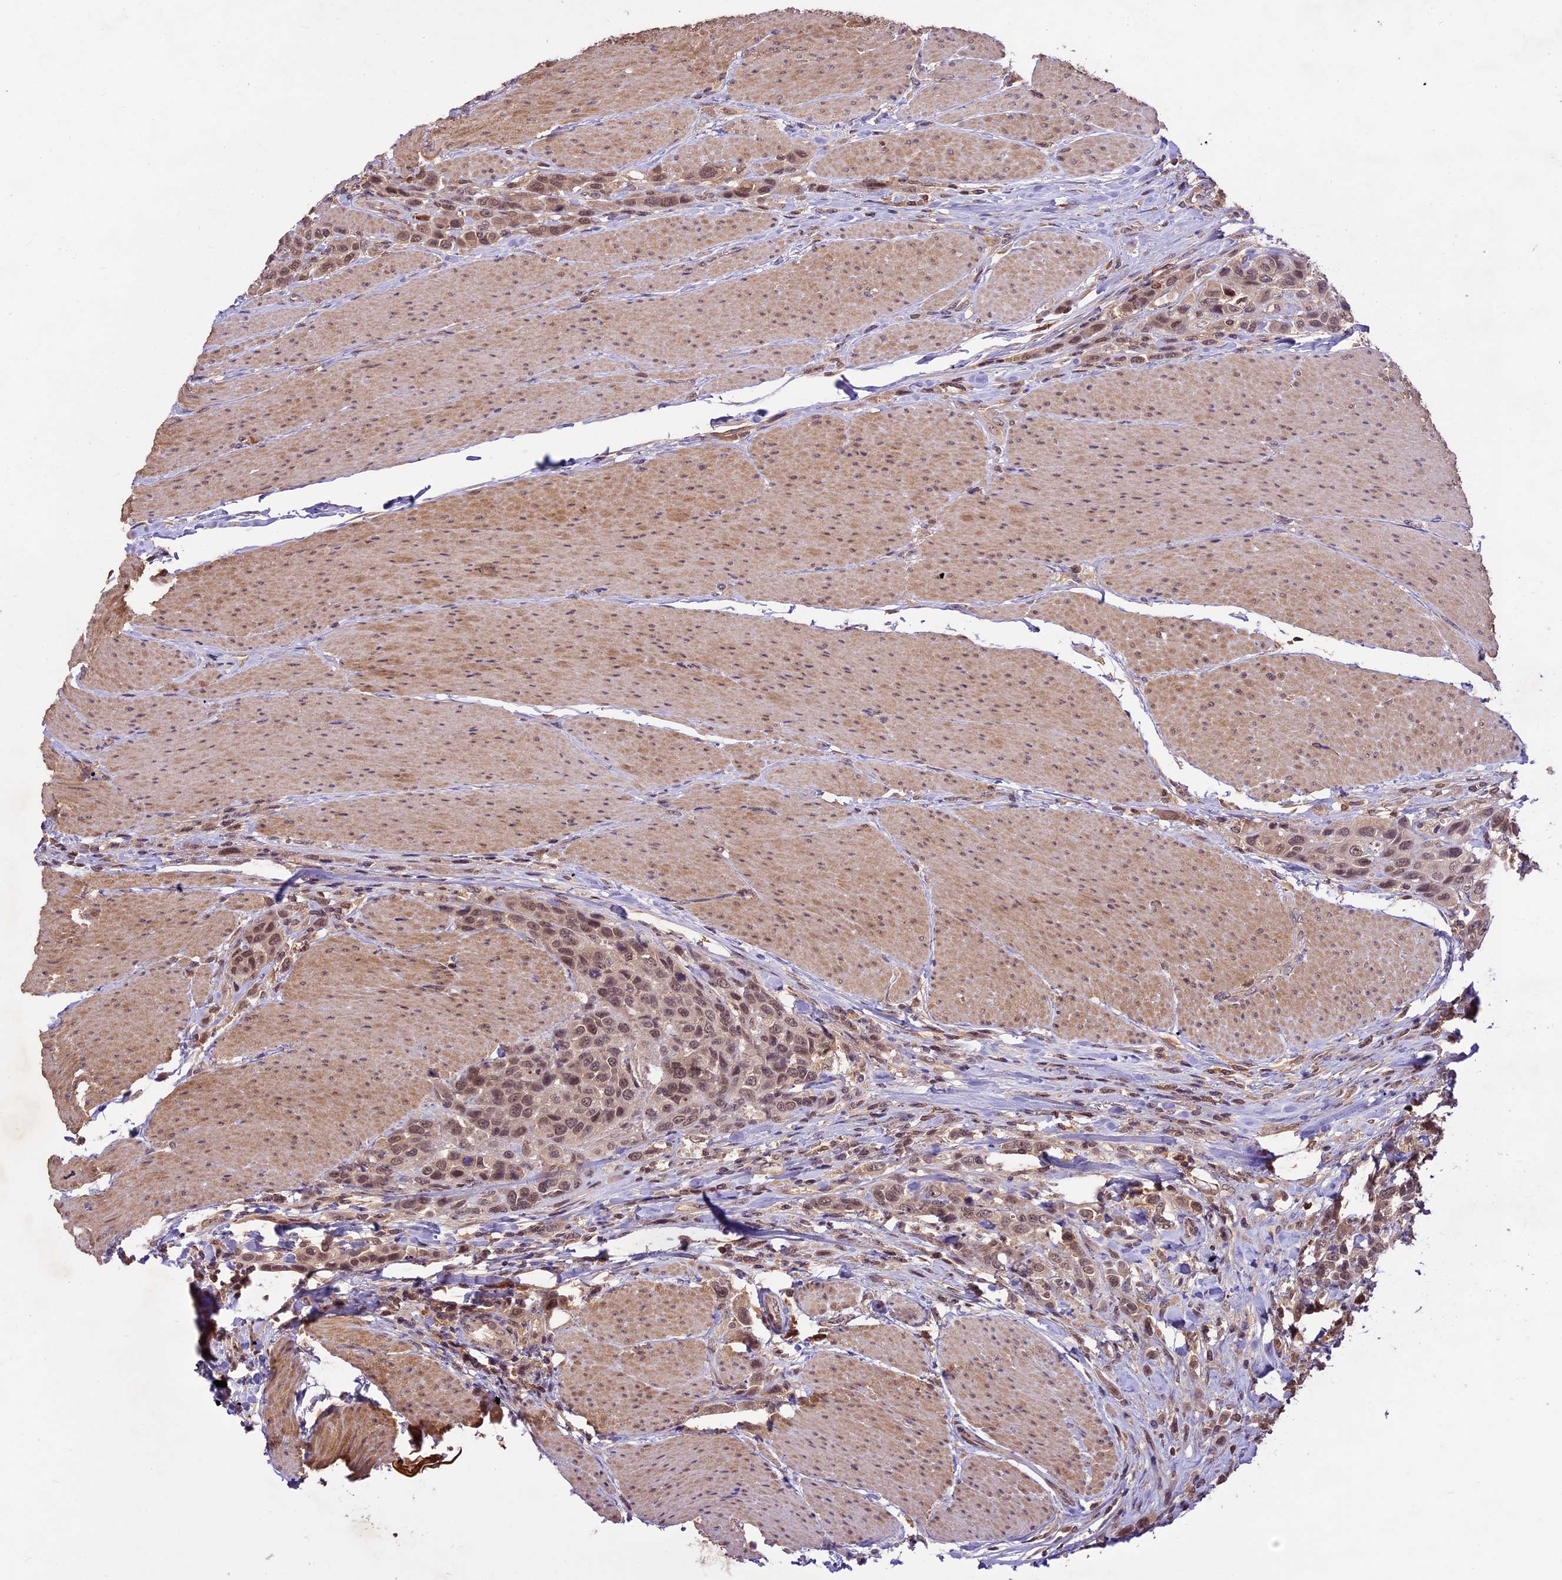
{"staining": {"intensity": "moderate", "quantity": ">75%", "location": "nuclear"}, "tissue": "urothelial cancer", "cell_type": "Tumor cells", "image_type": "cancer", "snomed": [{"axis": "morphology", "description": "Urothelial carcinoma, High grade"}, {"axis": "topography", "description": "Urinary bladder"}], "caption": "IHC of human urothelial cancer displays medium levels of moderate nuclear staining in approximately >75% of tumor cells.", "gene": "ATP10A", "patient": {"sex": "male", "age": 50}}